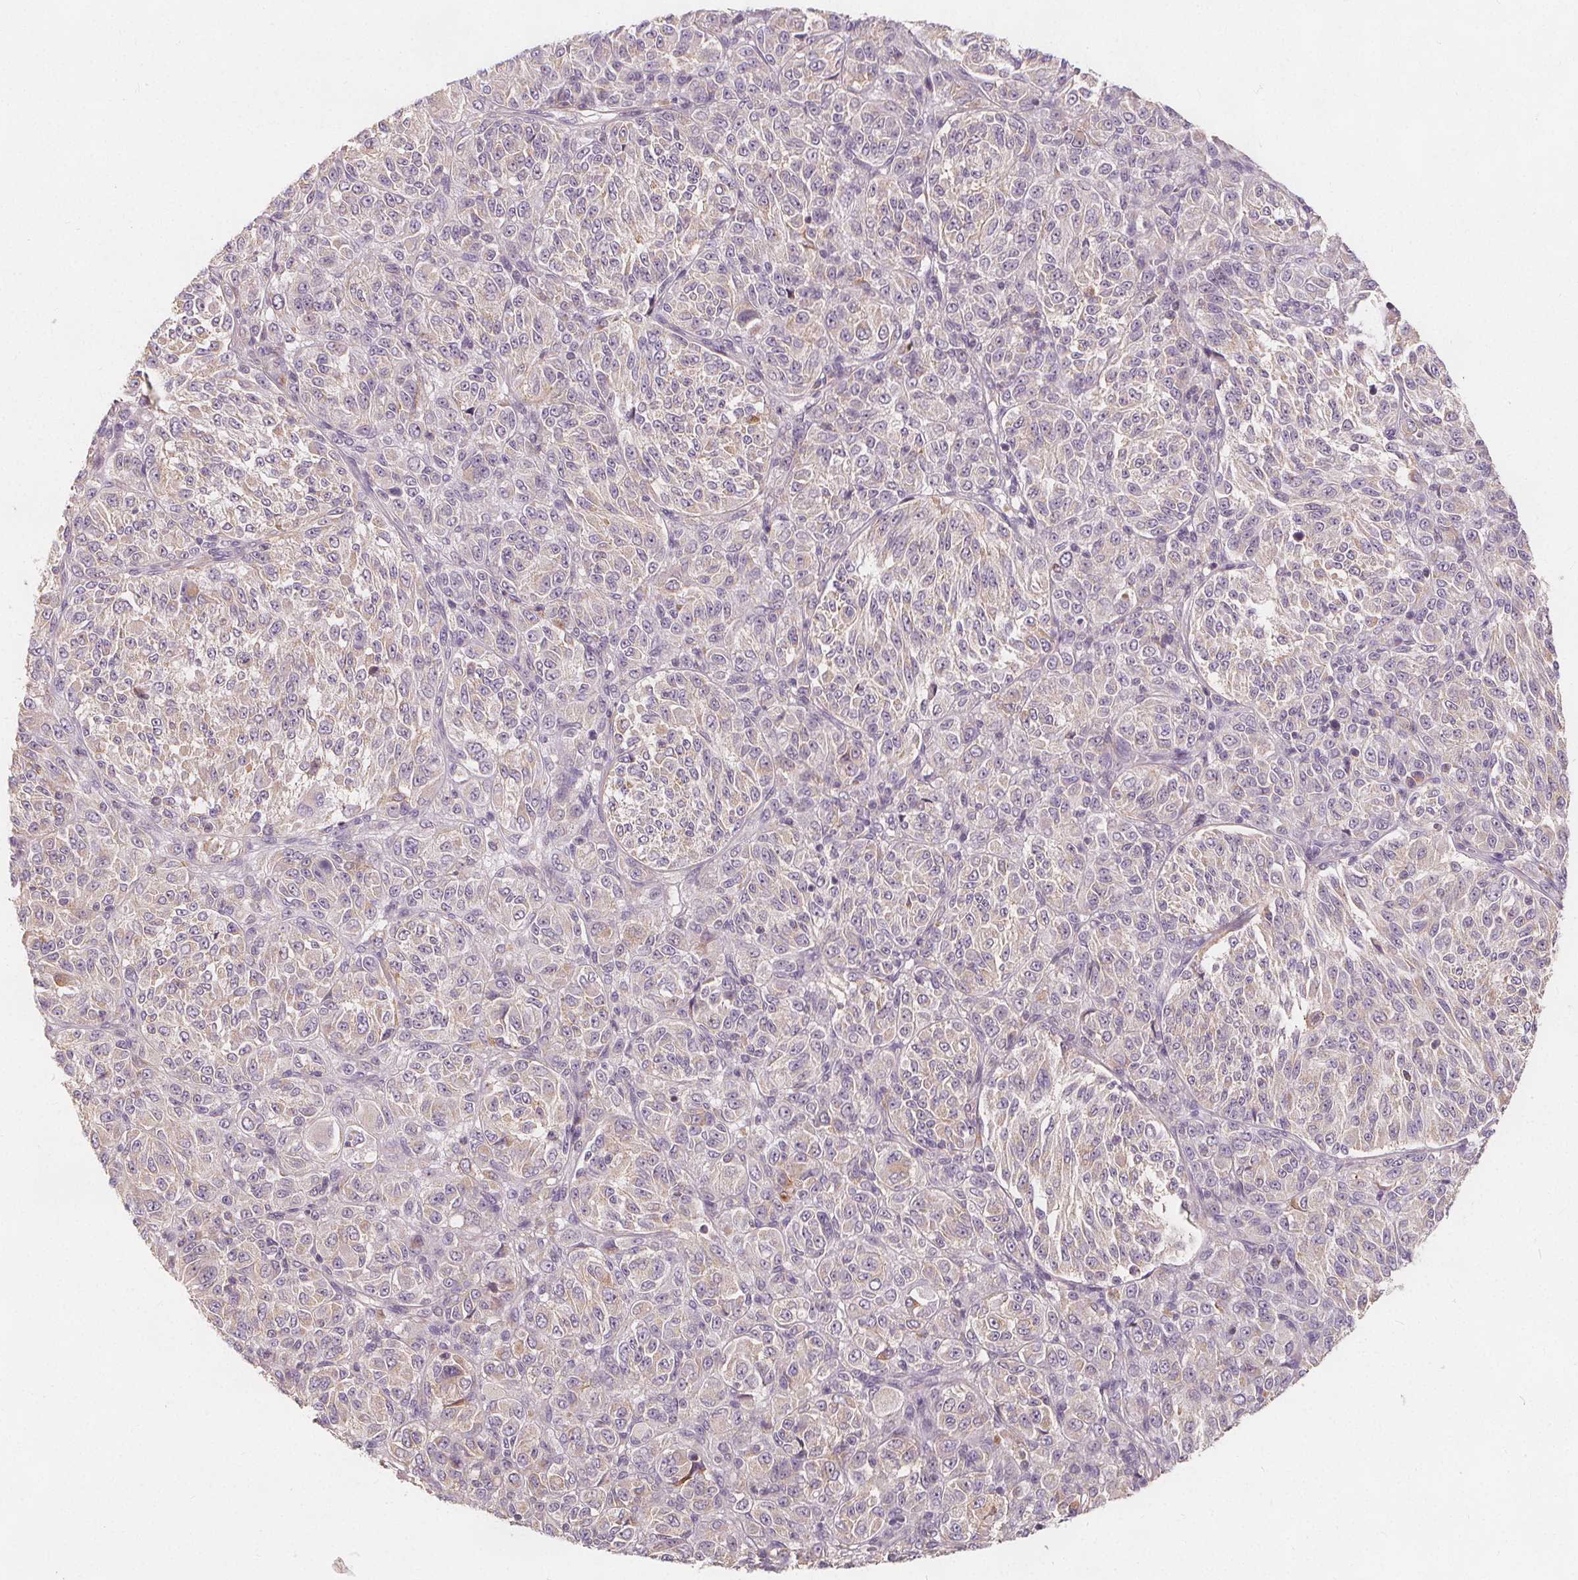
{"staining": {"intensity": "negative", "quantity": "none", "location": "none"}, "tissue": "melanoma", "cell_type": "Tumor cells", "image_type": "cancer", "snomed": [{"axis": "morphology", "description": "Malignant melanoma, Metastatic site"}, {"axis": "topography", "description": "Brain"}], "caption": "Tumor cells show no significant protein expression in melanoma.", "gene": "DRC3", "patient": {"sex": "female", "age": 56}}